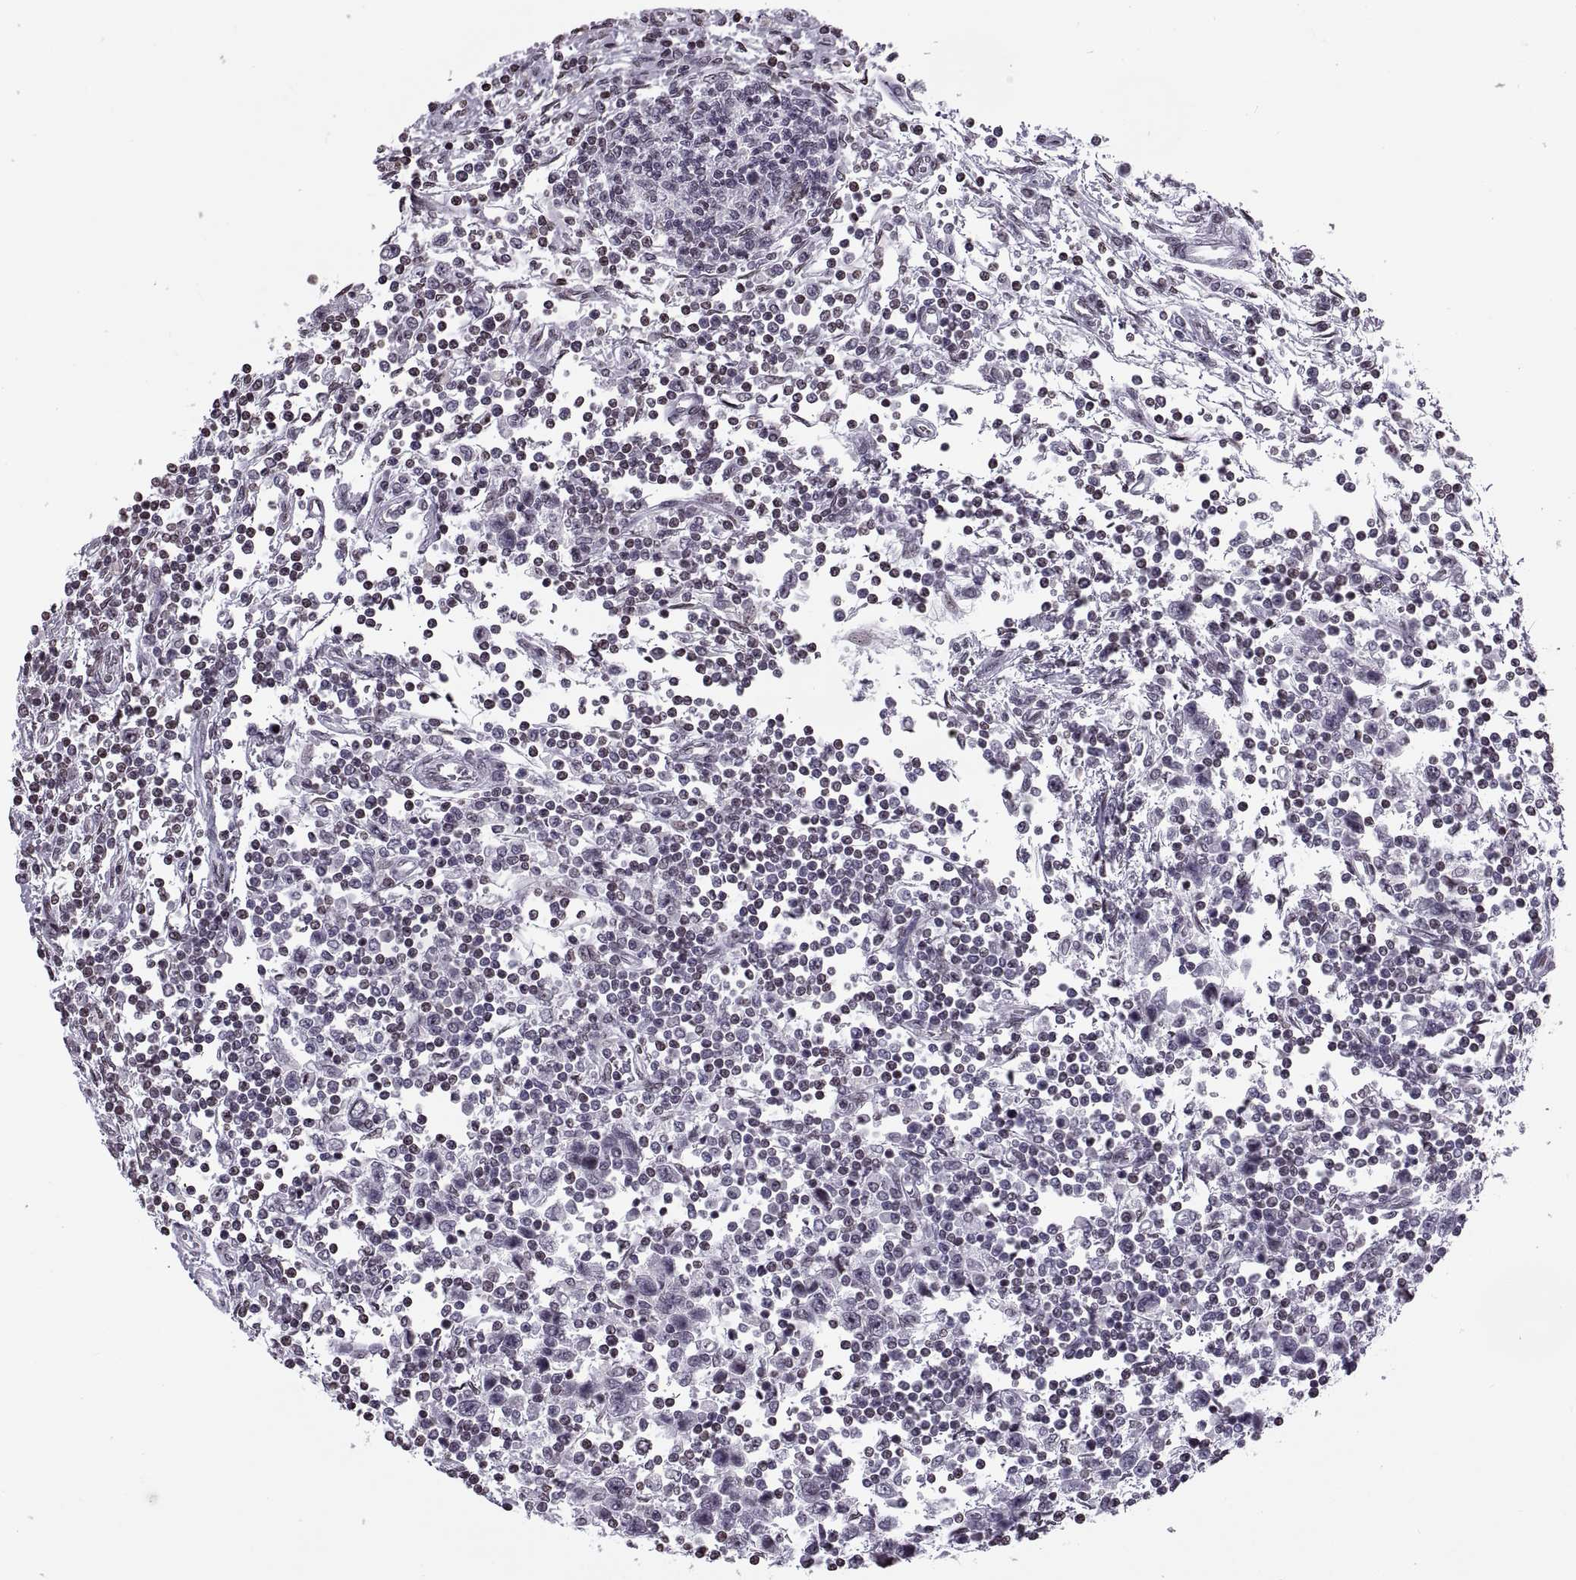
{"staining": {"intensity": "negative", "quantity": "none", "location": "none"}, "tissue": "testis cancer", "cell_type": "Tumor cells", "image_type": "cancer", "snomed": [{"axis": "morphology", "description": "Seminoma, NOS"}, {"axis": "topography", "description": "Testis"}], "caption": "This histopathology image is of testis cancer (seminoma) stained with immunohistochemistry to label a protein in brown with the nuclei are counter-stained blue. There is no staining in tumor cells.", "gene": "H1-8", "patient": {"sex": "male", "age": 34}}